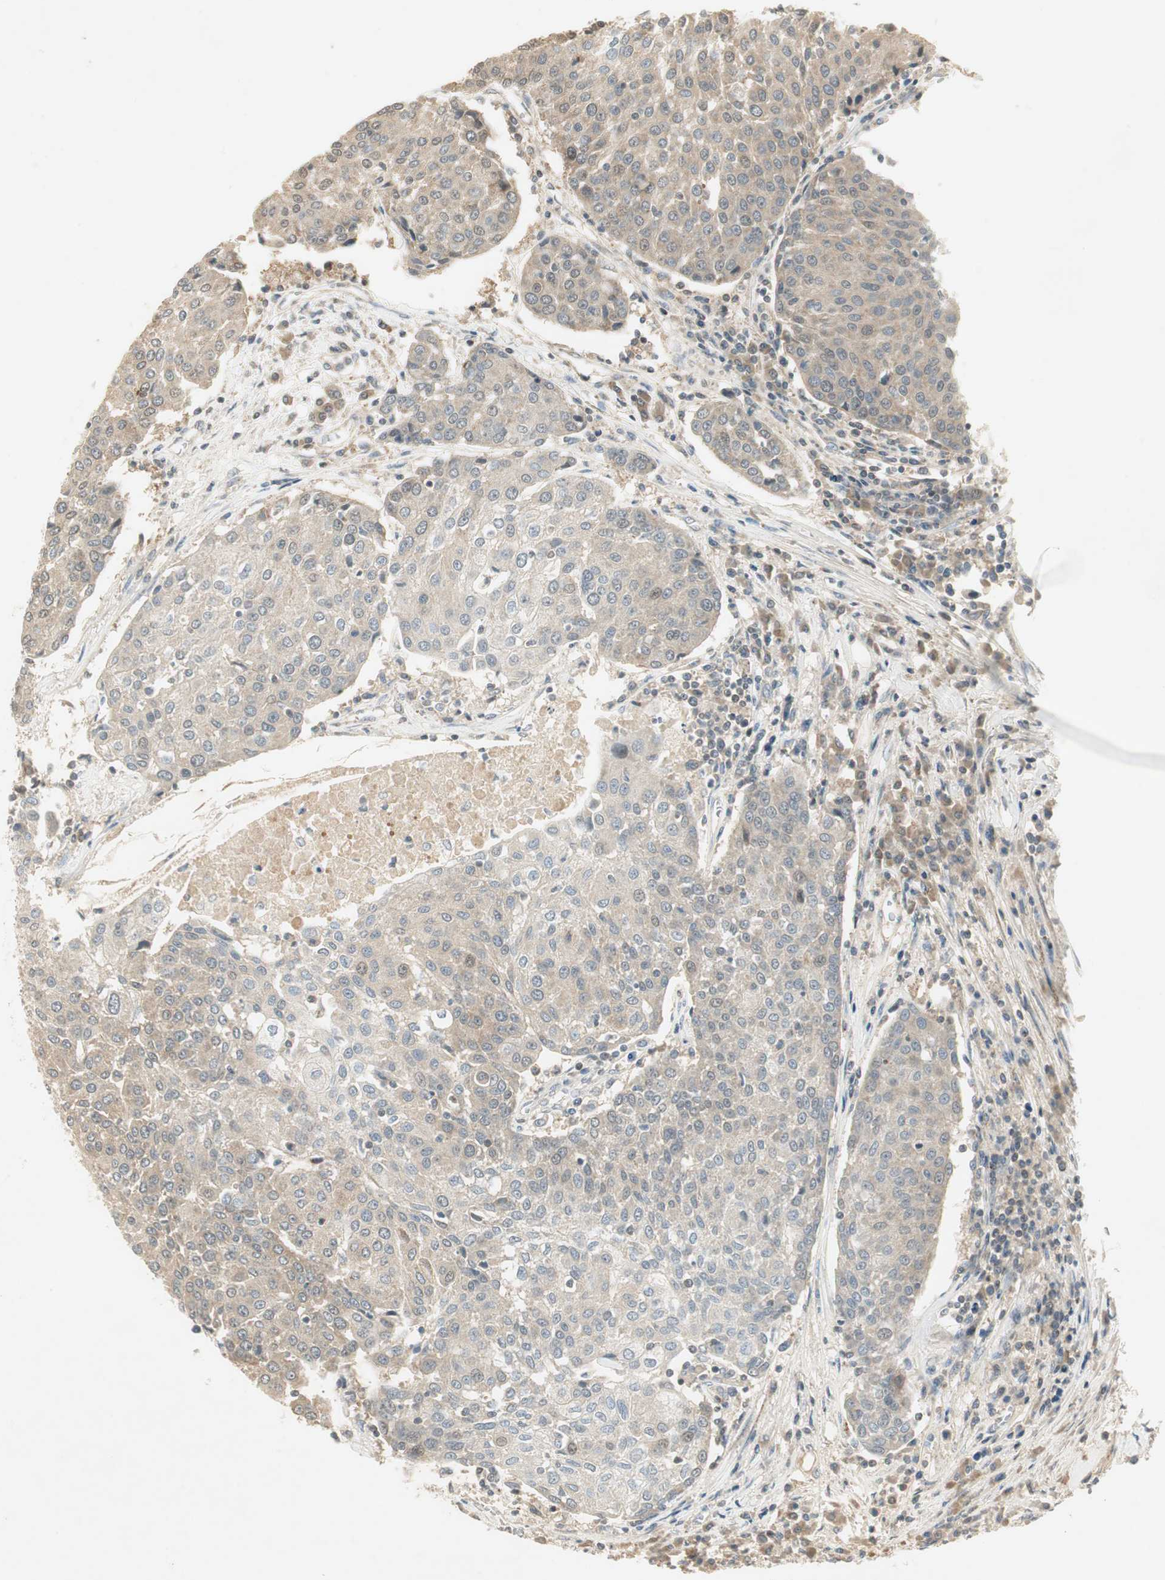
{"staining": {"intensity": "weak", "quantity": "25%-75%", "location": "cytoplasmic/membranous"}, "tissue": "urothelial cancer", "cell_type": "Tumor cells", "image_type": "cancer", "snomed": [{"axis": "morphology", "description": "Urothelial carcinoma, High grade"}, {"axis": "topography", "description": "Urinary bladder"}], "caption": "Urothelial cancer stained for a protein (brown) displays weak cytoplasmic/membranous positive expression in about 25%-75% of tumor cells.", "gene": "USP2", "patient": {"sex": "female", "age": 85}}